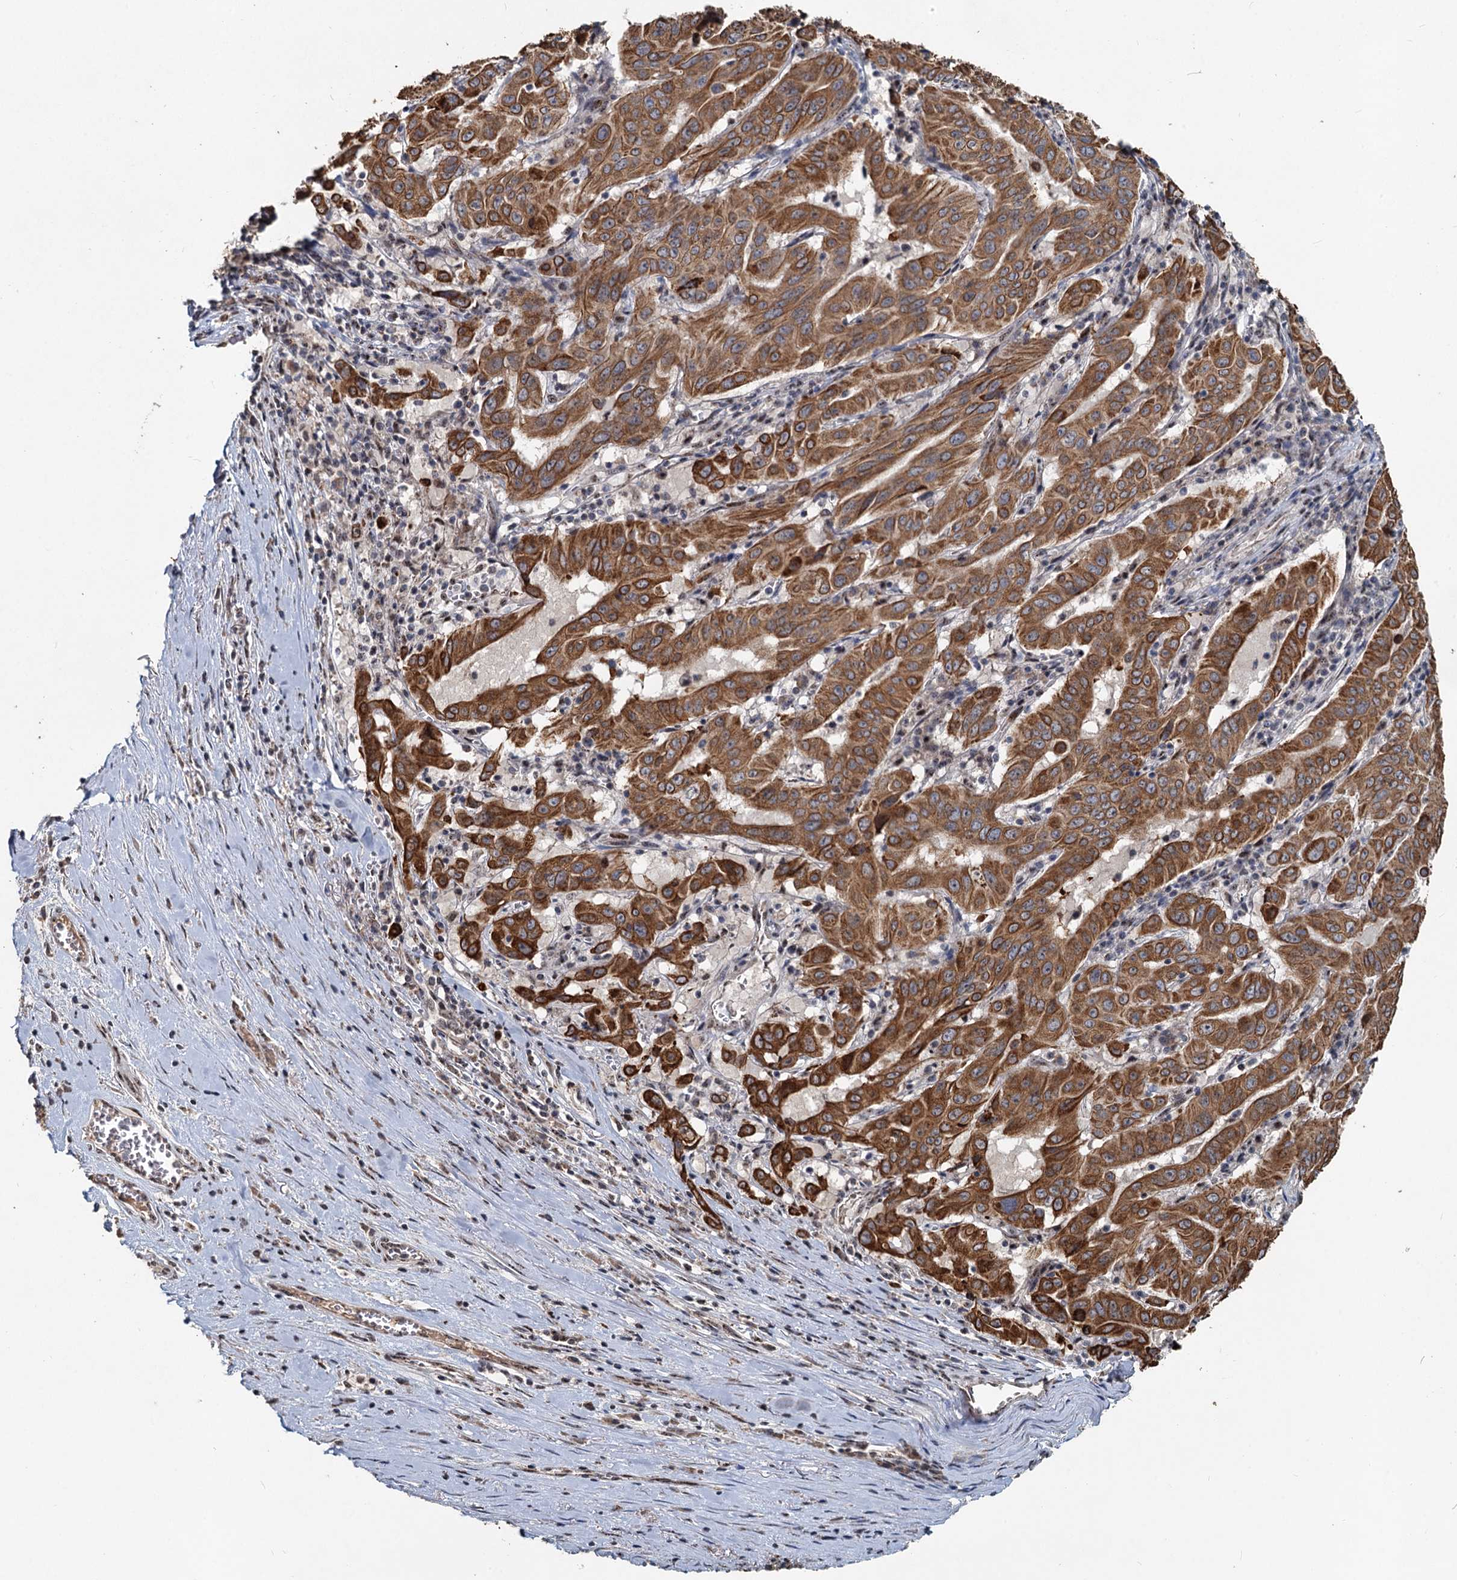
{"staining": {"intensity": "strong", "quantity": ">75%", "location": "cytoplasmic/membranous"}, "tissue": "pancreatic cancer", "cell_type": "Tumor cells", "image_type": "cancer", "snomed": [{"axis": "morphology", "description": "Adenocarcinoma, NOS"}, {"axis": "topography", "description": "Pancreas"}], "caption": "Pancreatic cancer stained with a protein marker reveals strong staining in tumor cells.", "gene": "RITA1", "patient": {"sex": "male", "age": 63}}